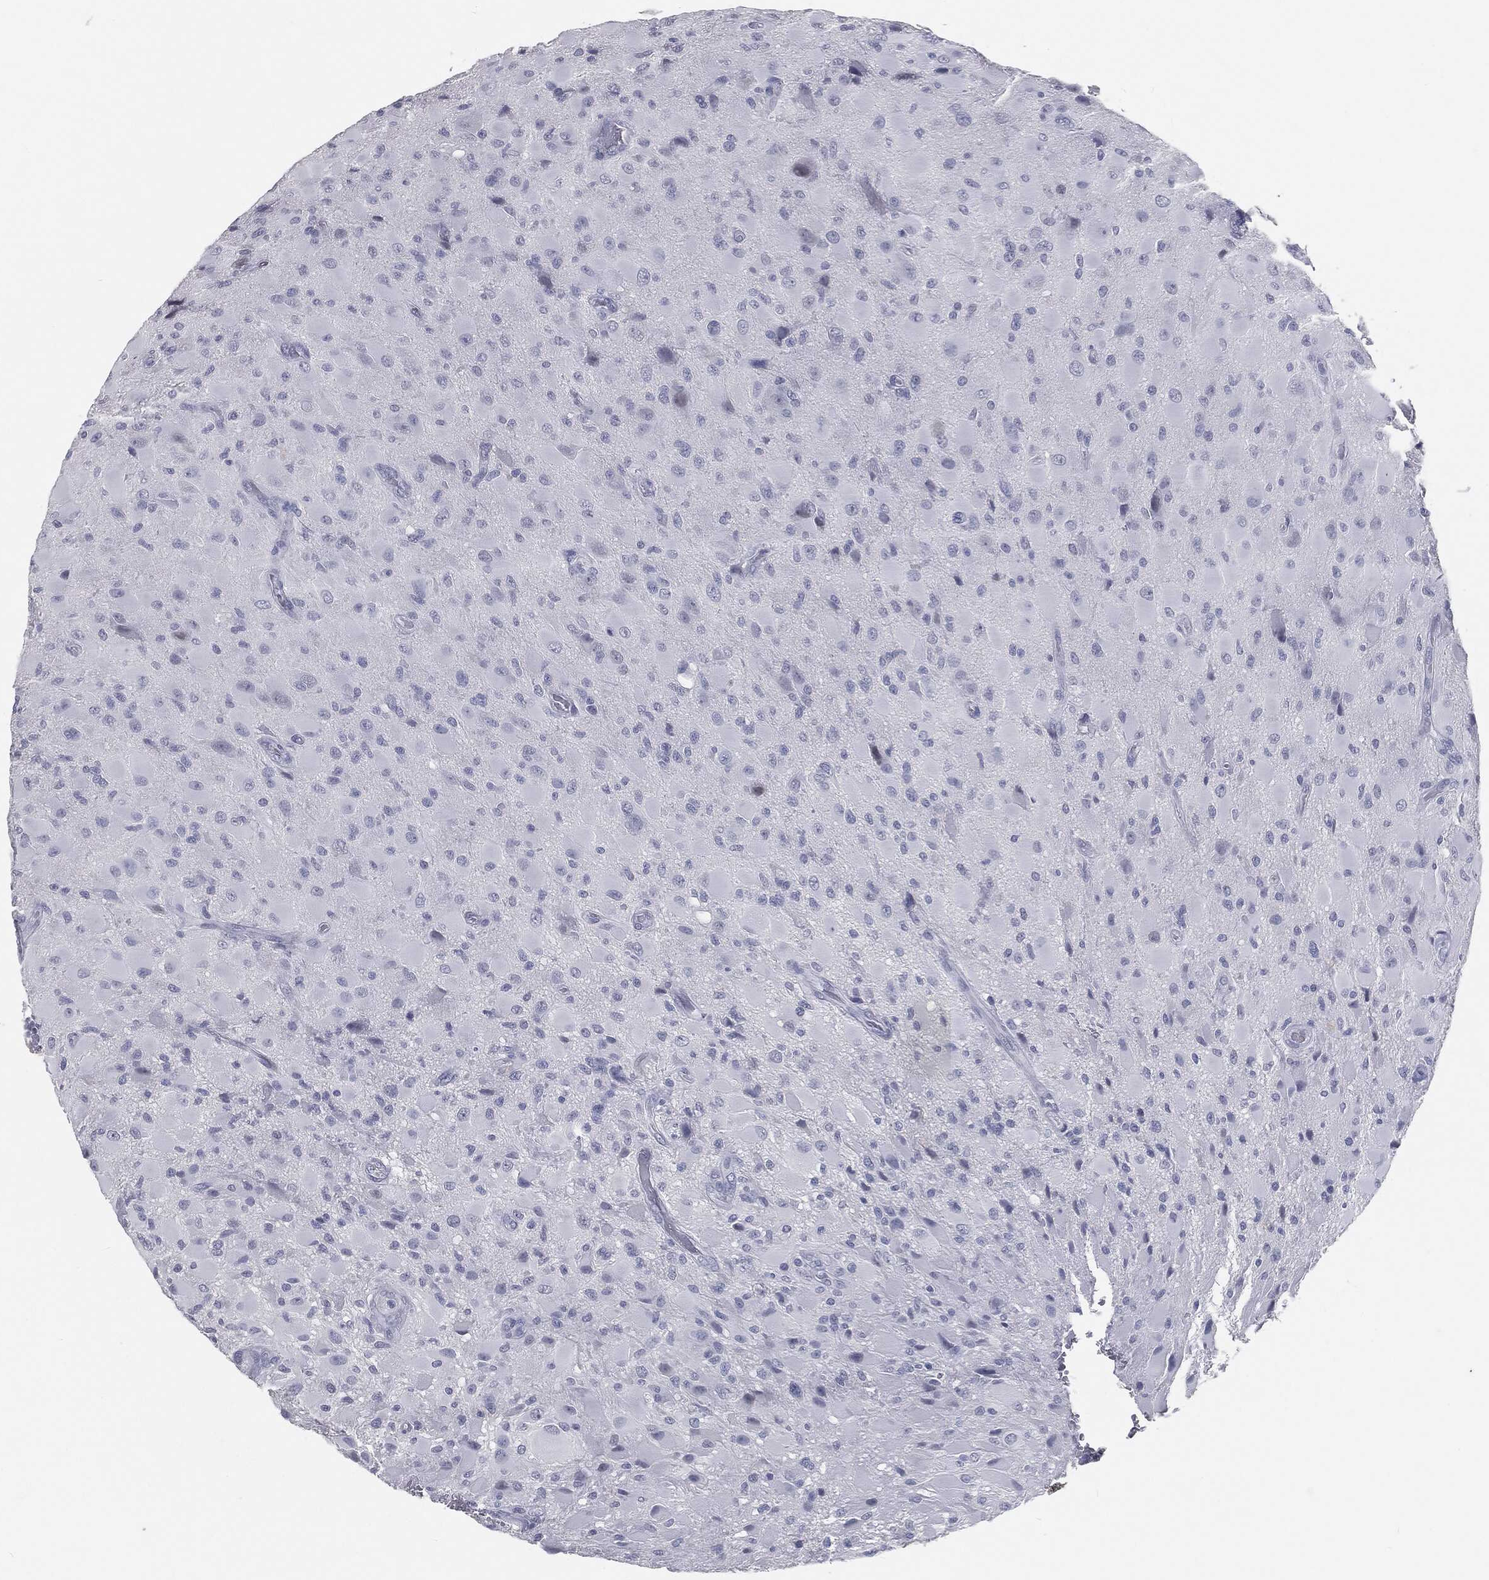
{"staining": {"intensity": "negative", "quantity": "none", "location": "none"}, "tissue": "glioma", "cell_type": "Tumor cells", "image_type": "cancer", "snomed": [{"axis": "morphology", "description": "Glioma, malignant, High grade"}, {"axis": "topography", "description": "Cerebral cortex"}], "caption": "This is a image of IHC staining of malignant glioma (high-grade), which shows no staining in tumor cells. (DAB IHC visualized using brightfield microscopy, high magnification).", "gene": "PRAME", "patient": {"sex": "male", "age": 35}}